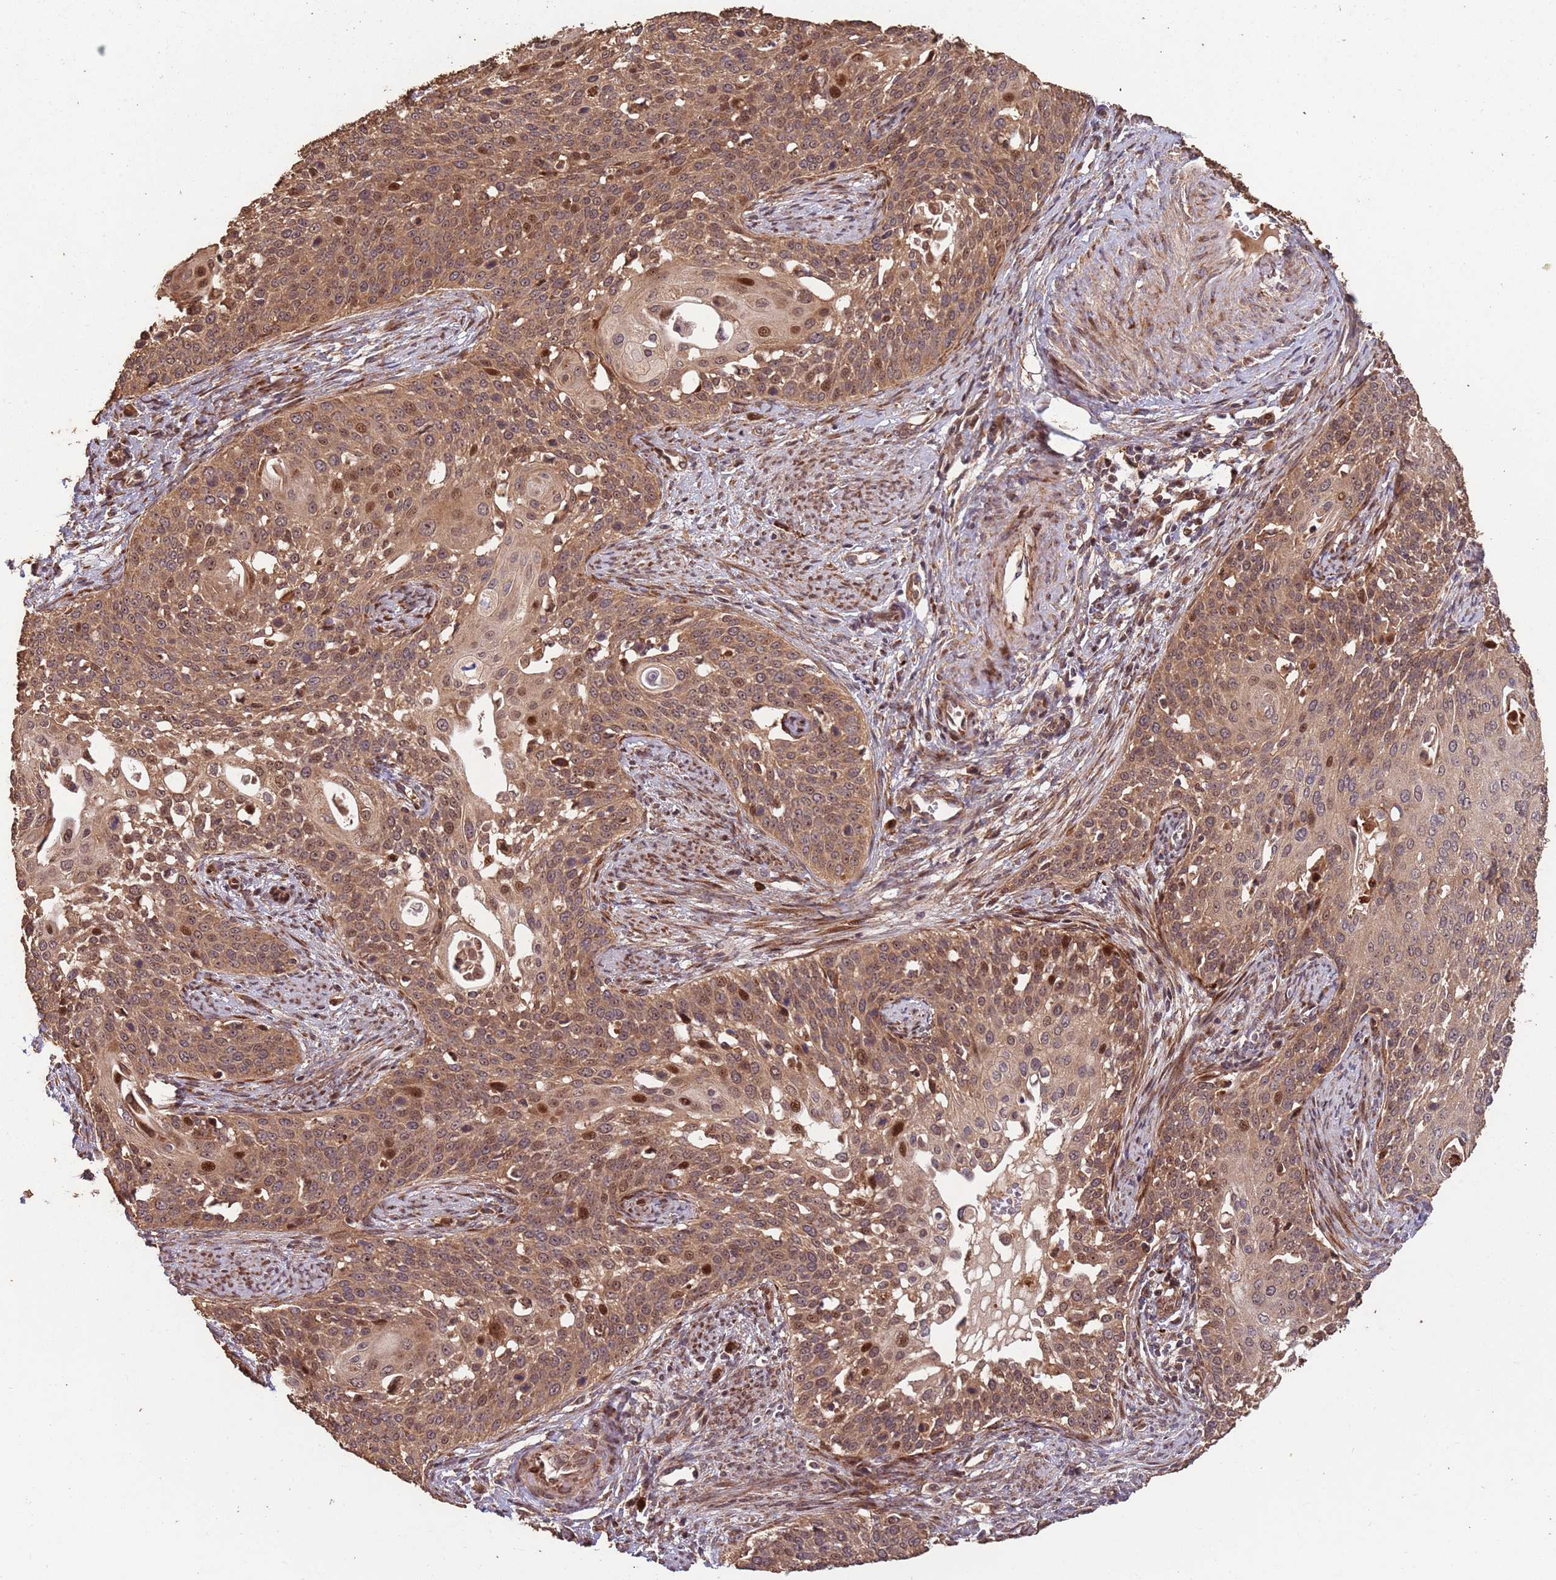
{"staining": {"intensity": "moderate", "quantity": ">75%", "location": "cytoplasmic/membranous,nuclear"}, "tissue": "cervical cancer", "cell_type": "Tumor cells", "image_type": "cancer", "snomed": [{"axis": "morphology", "description": "Squamous cell carcinoma, NOS"}, {"axis": "topography", "description": "Cervix"}], "caption": "A histopathology image of human cervical cancer (squamous cell carcinoma) stained for a protein demonstrates moderate cytoplasmic/membranous and nuclear brown staining in tumor cells.", "gene": "ZNF428", "patient": {"sex": "female", "age": 44}}